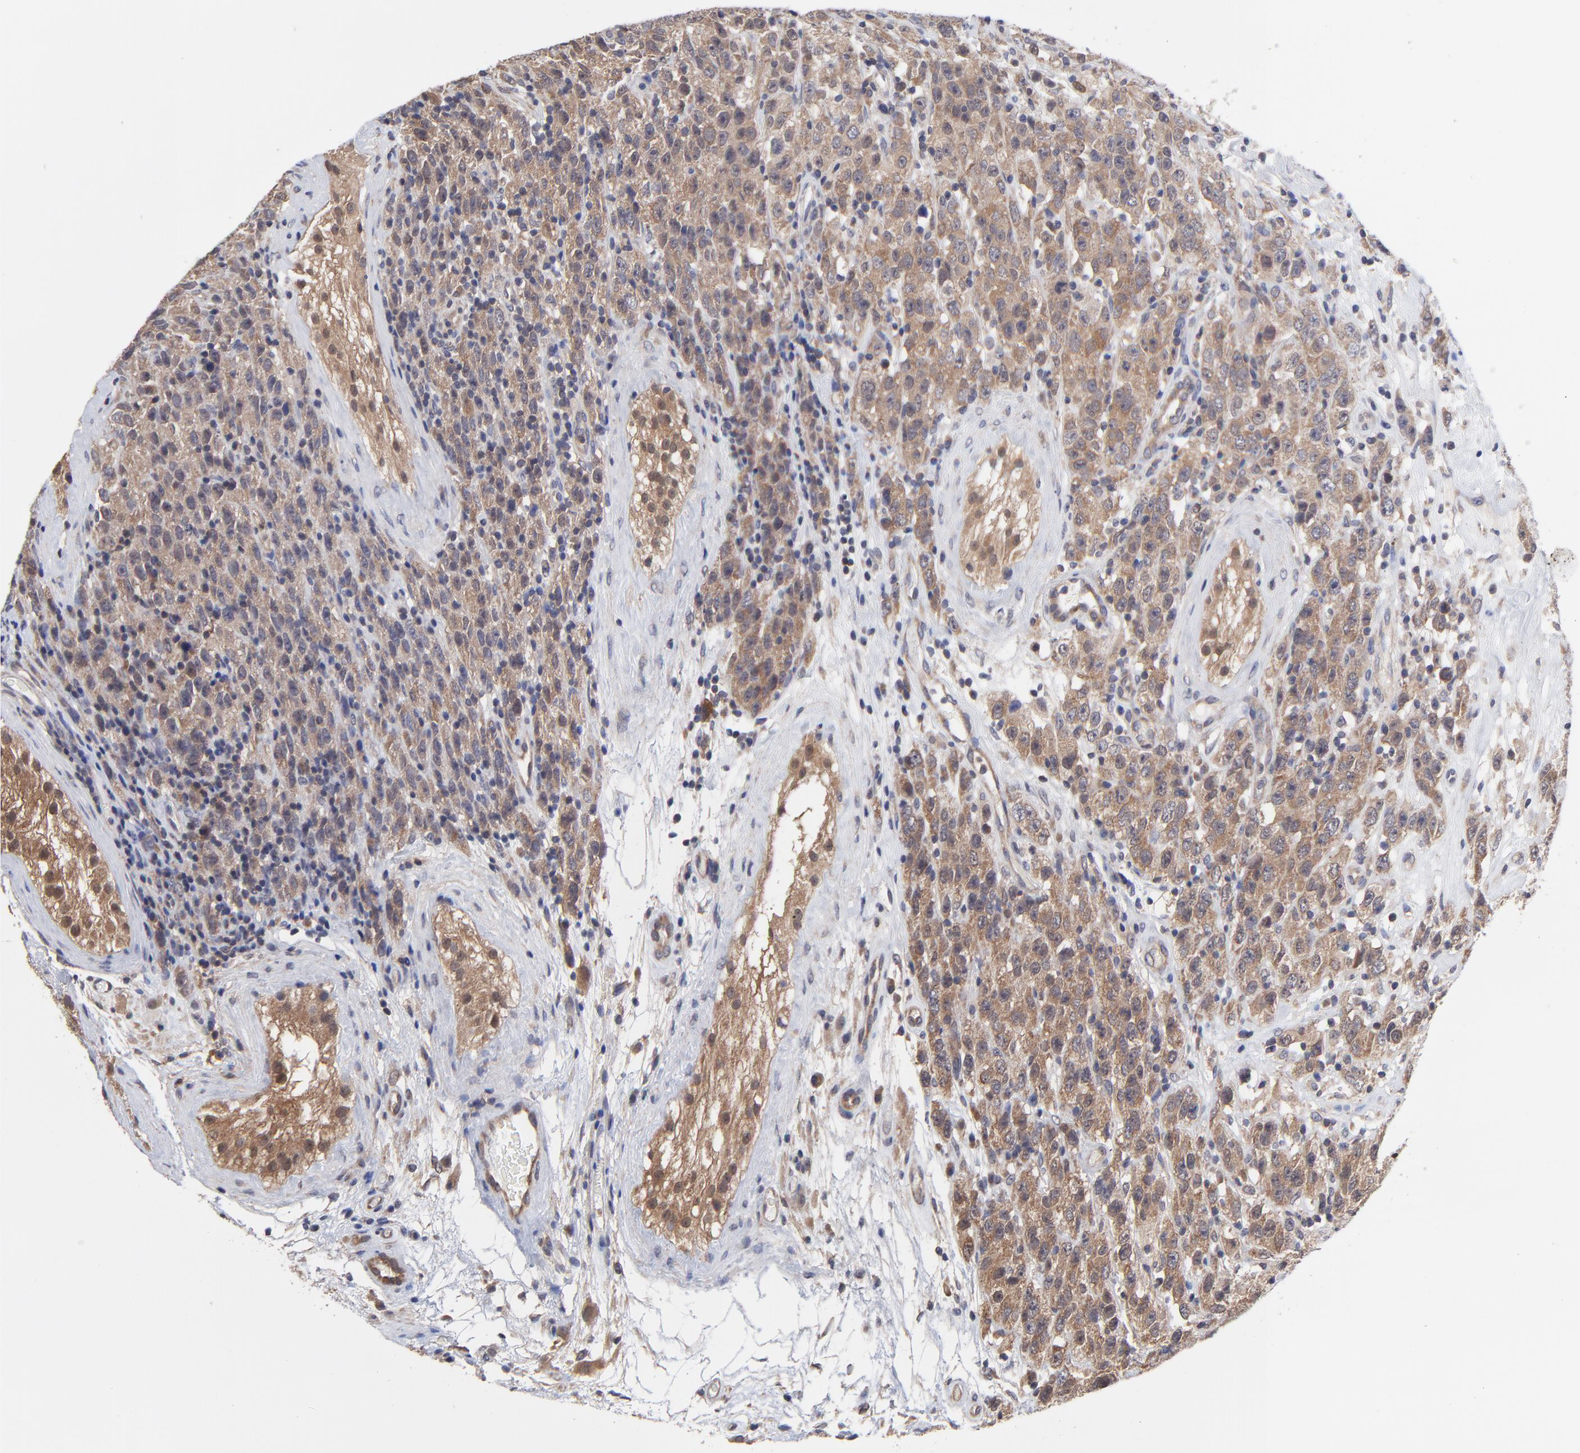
{"staining": {"intensity": "moderate", "quantity": ">75%", "location": "cytoplasmic/membranous"}, "tissue": "testis cancer", "cell_type": "Tumor cells", "image_type": "cancer", "snomed": [{"axis": "morphology", "description": "Seminoma, NOS"}, {"axis": "topography", "description": "Testis"}], "caption": "An image of human seminoma (testis) stained for a protein exhibits moderate cytoplasmic/membranous brown staining in tumor cells. (DAB (3,3'-diaminobenzidine) IHC, brown staining for protein, blue staining for nuclei).", "gene": "PCMT1", "patient": {"sex": "male", "age": 52}}